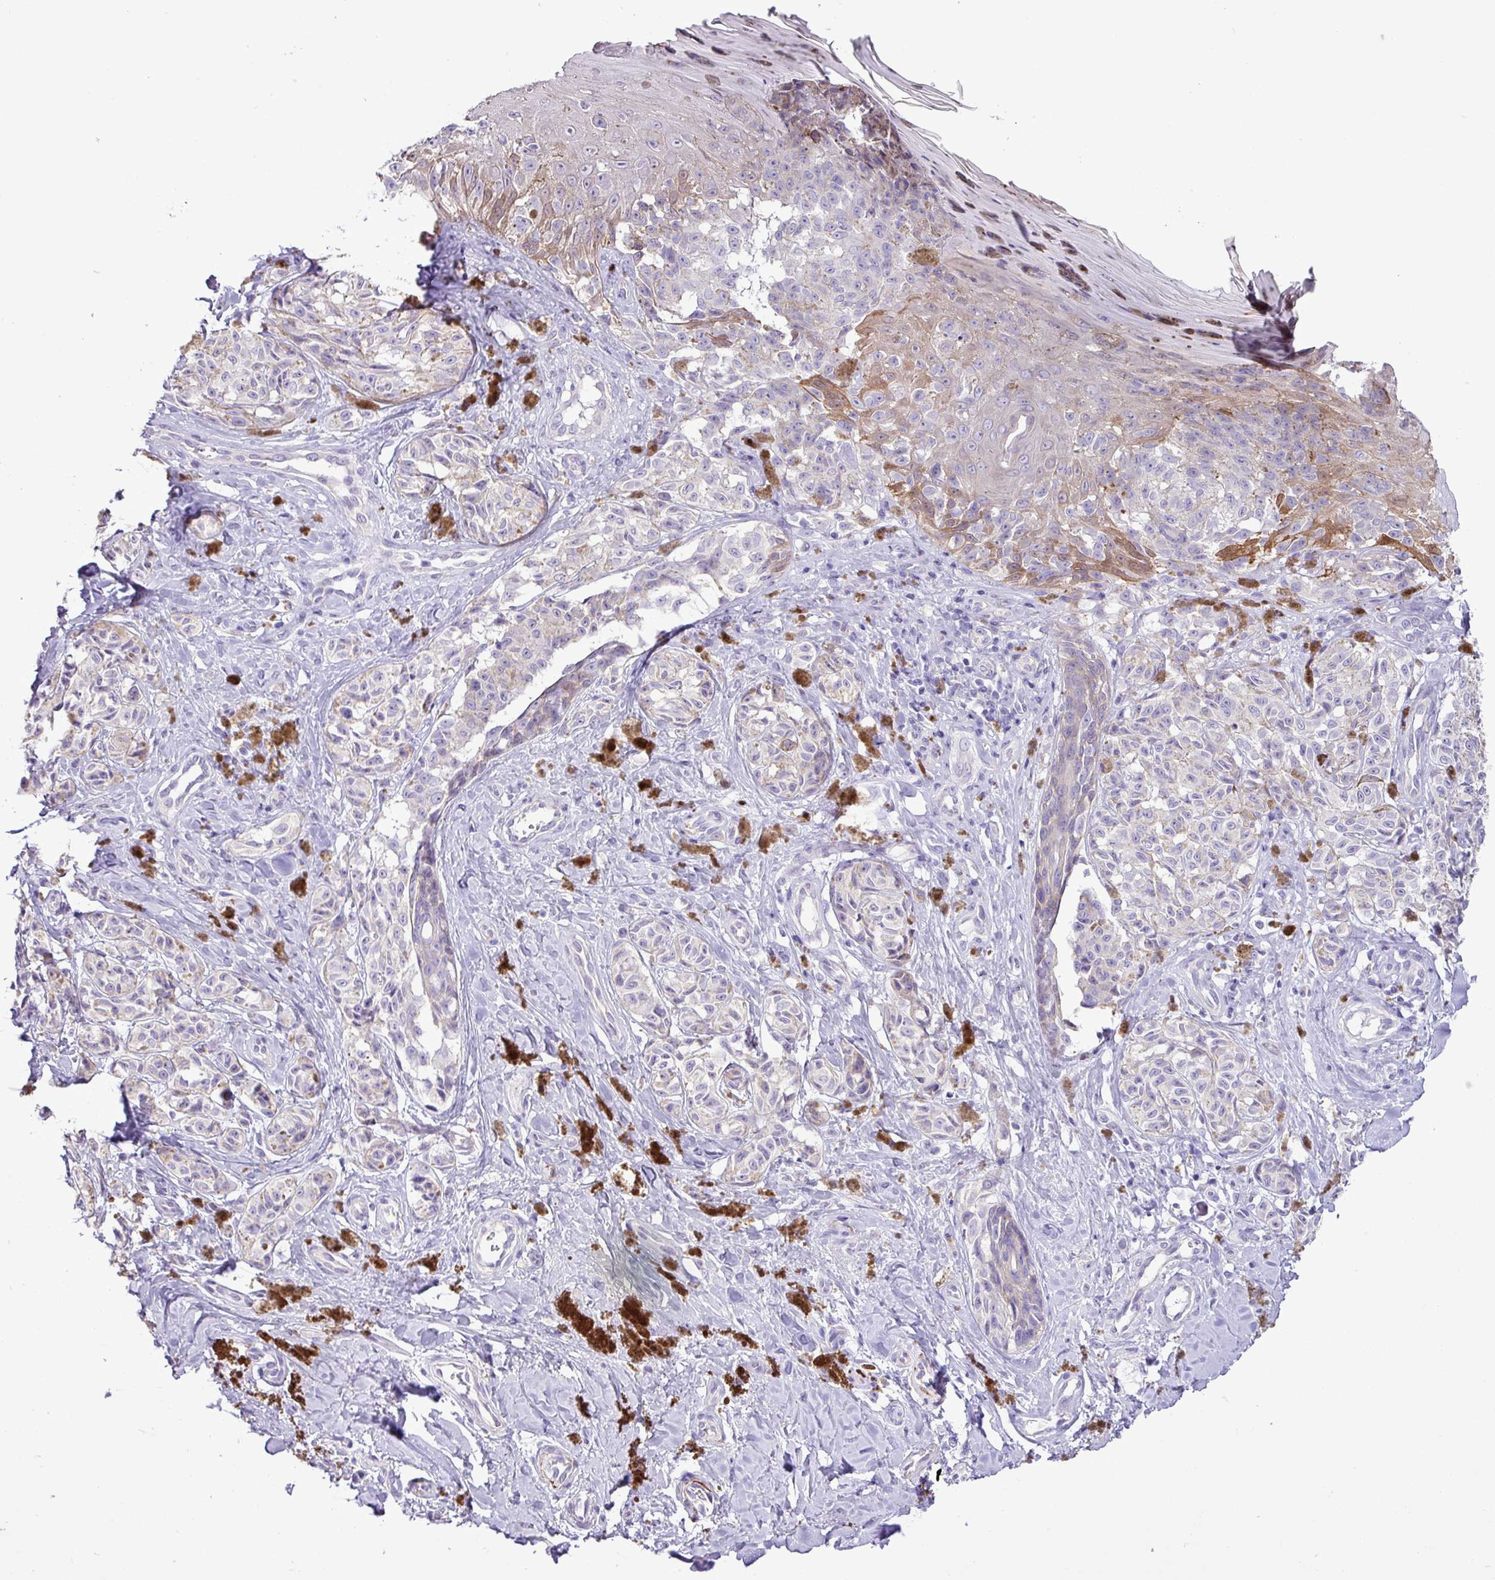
{"staining": {"intensity": "negative", "quantity": "none", "location": "none"}, "tissue": "melanoma", "cell_type": "Tumor cells", "image_type": "cancer", "snomed": [{"axis": "morphology", "description": "Malignant melanoma, NOS"}, {"axis": "topography", "description": "Skin"}], "caption": "A histopathology image of malignant melanoma stained for a protein exhibits no brown staining in tumor cells.", "gene": "ZSCAN5A", "patient": {"sex": "female", "age": 65}}